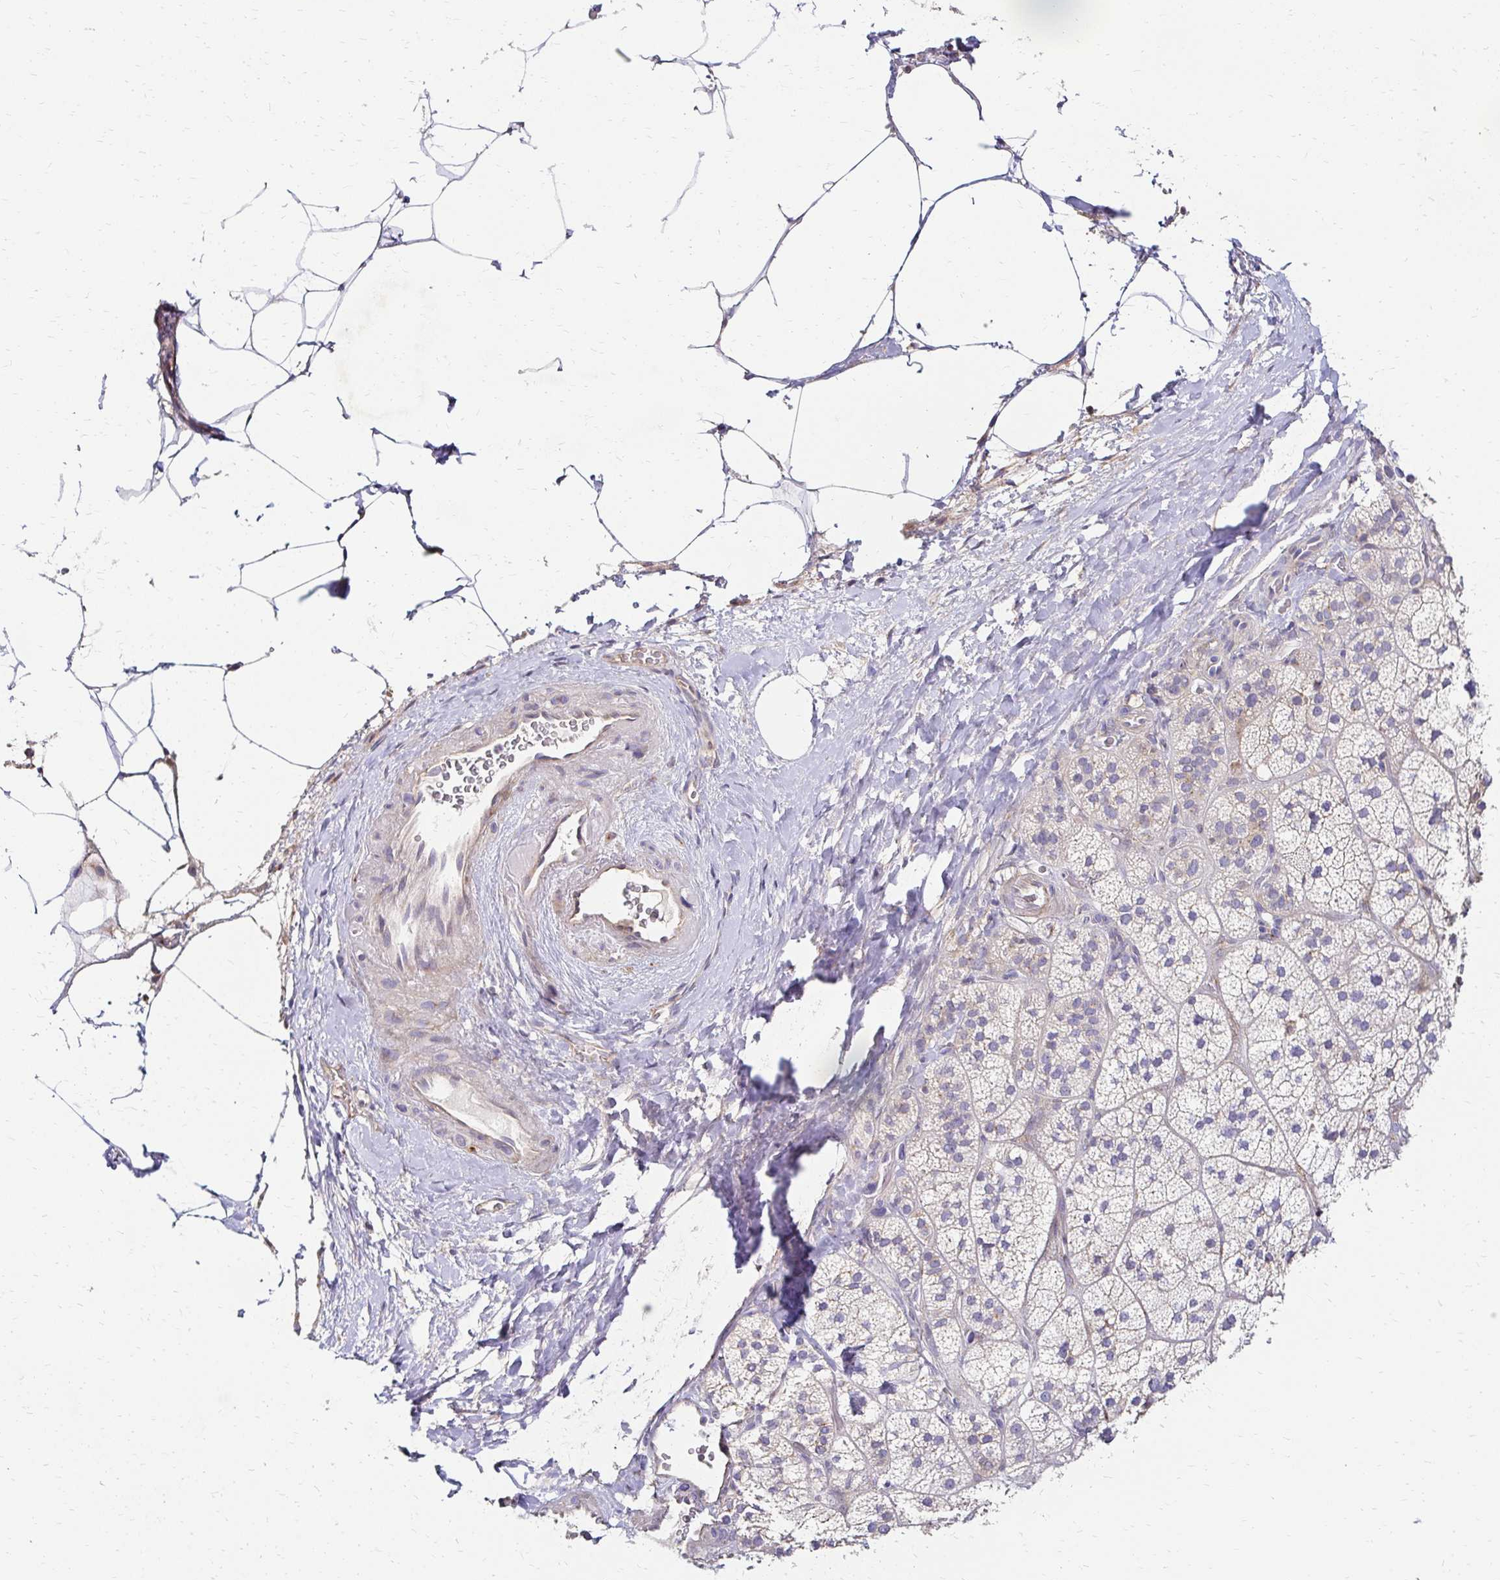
{"staining": {"intensity": "negative", "quantity": "none", "location": "none"}, "tissue": "adrenal gland", "cell_type": "Glandular cells", "image_type": "normal", "snomed": [{"axis": "morphology", "description": "Normal tissue, NOS"}, {"axis": "topography", "description": "Adrenal gland"}], "caption": "The photomicrograph reveals no staining of glandular cells in normal adrenal gland.", "gene": "PRIMA1", "patient": {"sex": "male", "age": 57}}